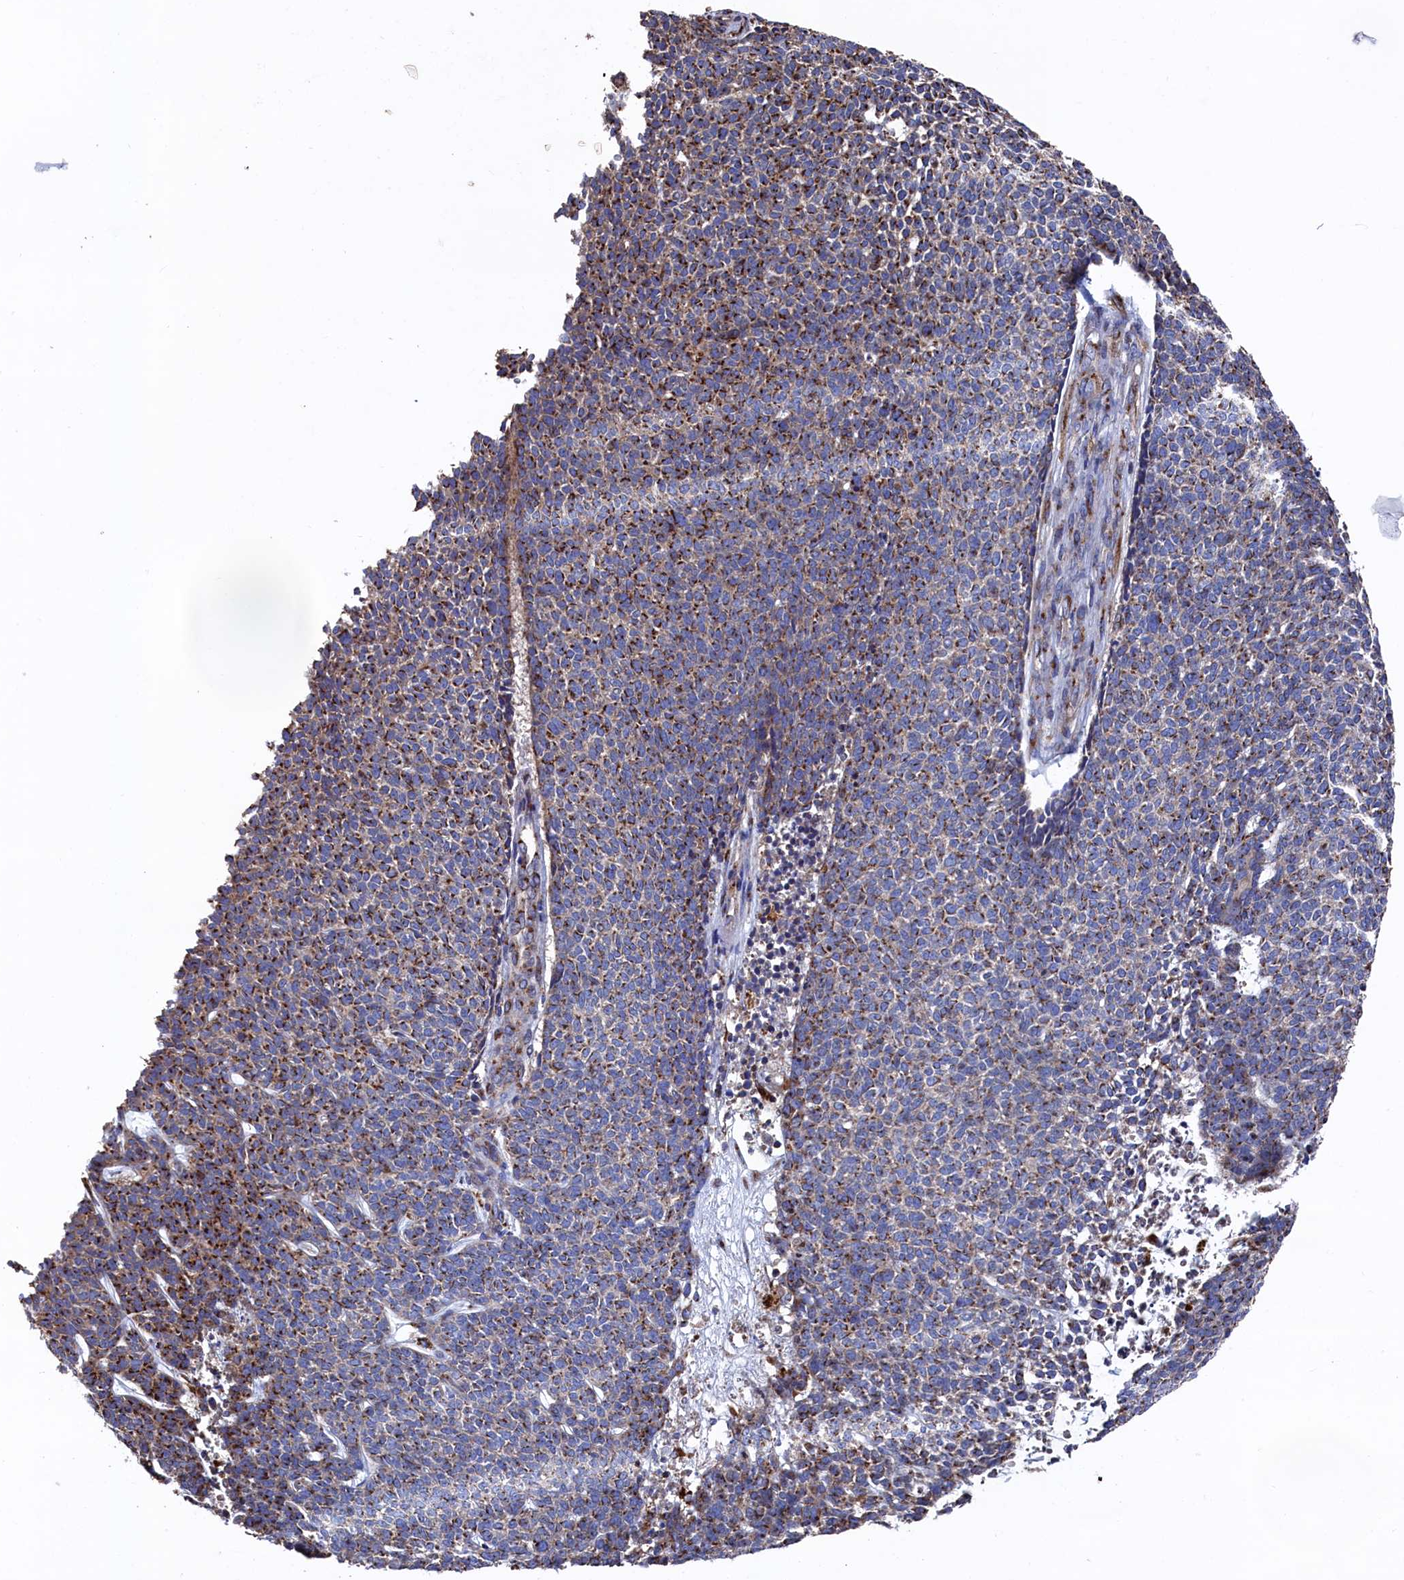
{"staining": {"intensity": "strong", "quantity": ">75%", "location": "cytoplasmic/membranous"}, "tissue": "skin cancer", "cell_type": "Tumor cells", "image_type": "cancer", "snomed": [{"axis": "morphology", "description": "Basal cell carcinoma"}, {"axis": "topography", "description": "Skin"}], "caption": "An immunohistochemistry (IHC) micrograph of tumor tissue is shown. Protein staining in brown highlights strong cytoplasmic/membranous positivity in skin cancer (basal cell carcinoma) within tumor cells.", "gene": "PRRC1", "patient": {"sex": "female", "age": 84}}